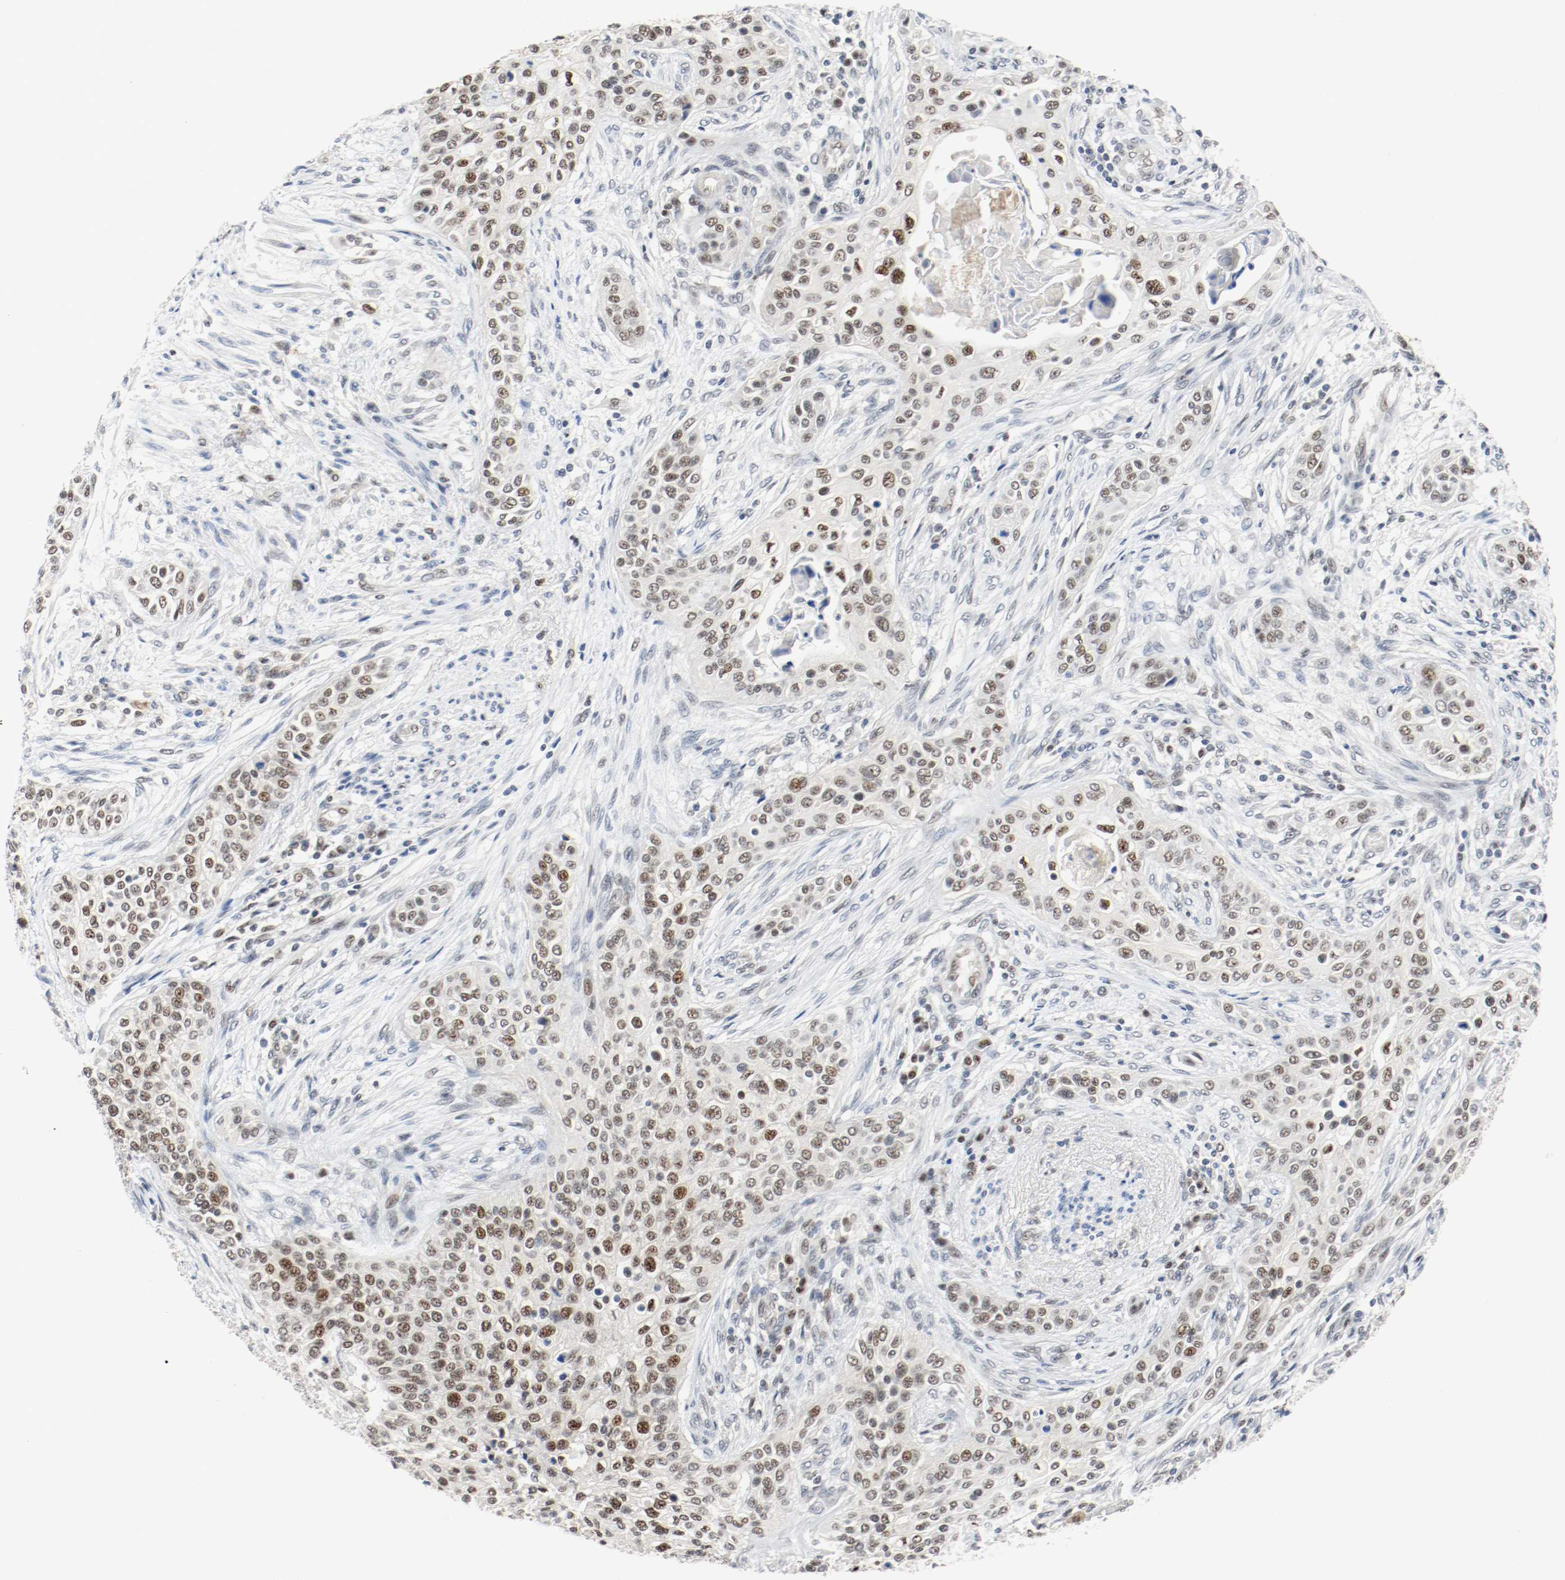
{"staining": {"intensity": "weak", "quantity": "<25%", "location": "nuclear"}, "tissue": "urothelial cancer", "cell_type": "Tumor cells", "image_type": "cancer", "snomed": [{"axis": "morphology", "description": "Urothelial carcinoma, High grade"}, {"axis": "topography", "description": "Urinary bladder"}], "caption": "A histopathology image of human high-grade urothelial carcinoma is negative for staining in tumor cells.", "gene": "ASH1L", "patient": {"sex": "male", "age": 74}}